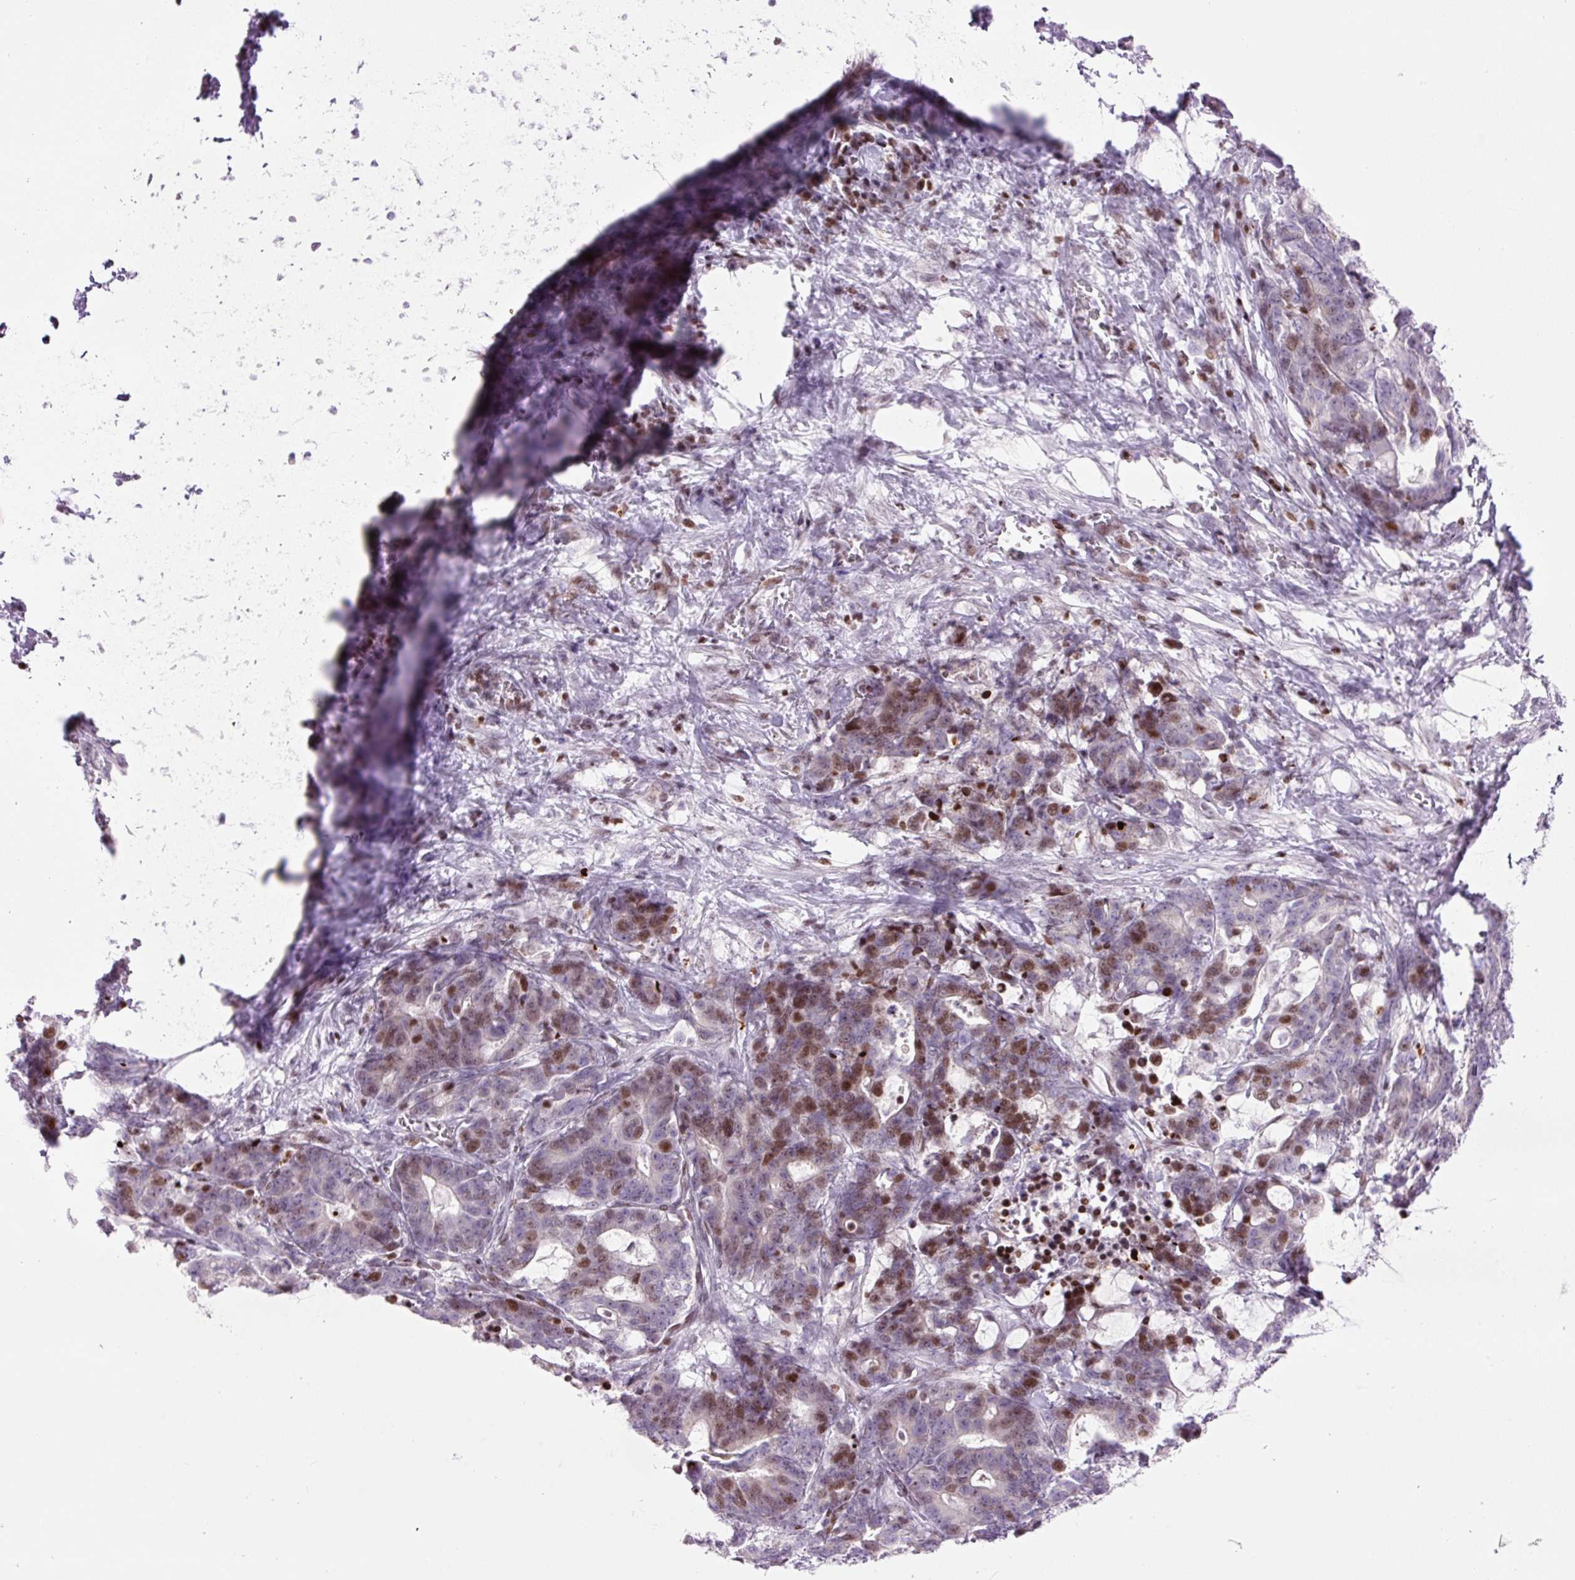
{"staining": {"intensity": "moderate", "quantity": "25%-75%", "location": "nuclear"}, "tissue": "stomach cancer", "cell_type": "Tumor cells", "image_type": "cancer", "snomed": [{"axis": "morphology", "description": "Normal tissue, NOS"}, {"axis": "morphology", "description": "Adenocarcinoma, NOS"}, {"axis": "topography", "description": "Stomach"}], "caption": "Human stomach cancer stained with a protein marker displays moderate staining in tumor cells.", "gene": "TMEM177", "patient": {"sex": "female", "age": 64}}